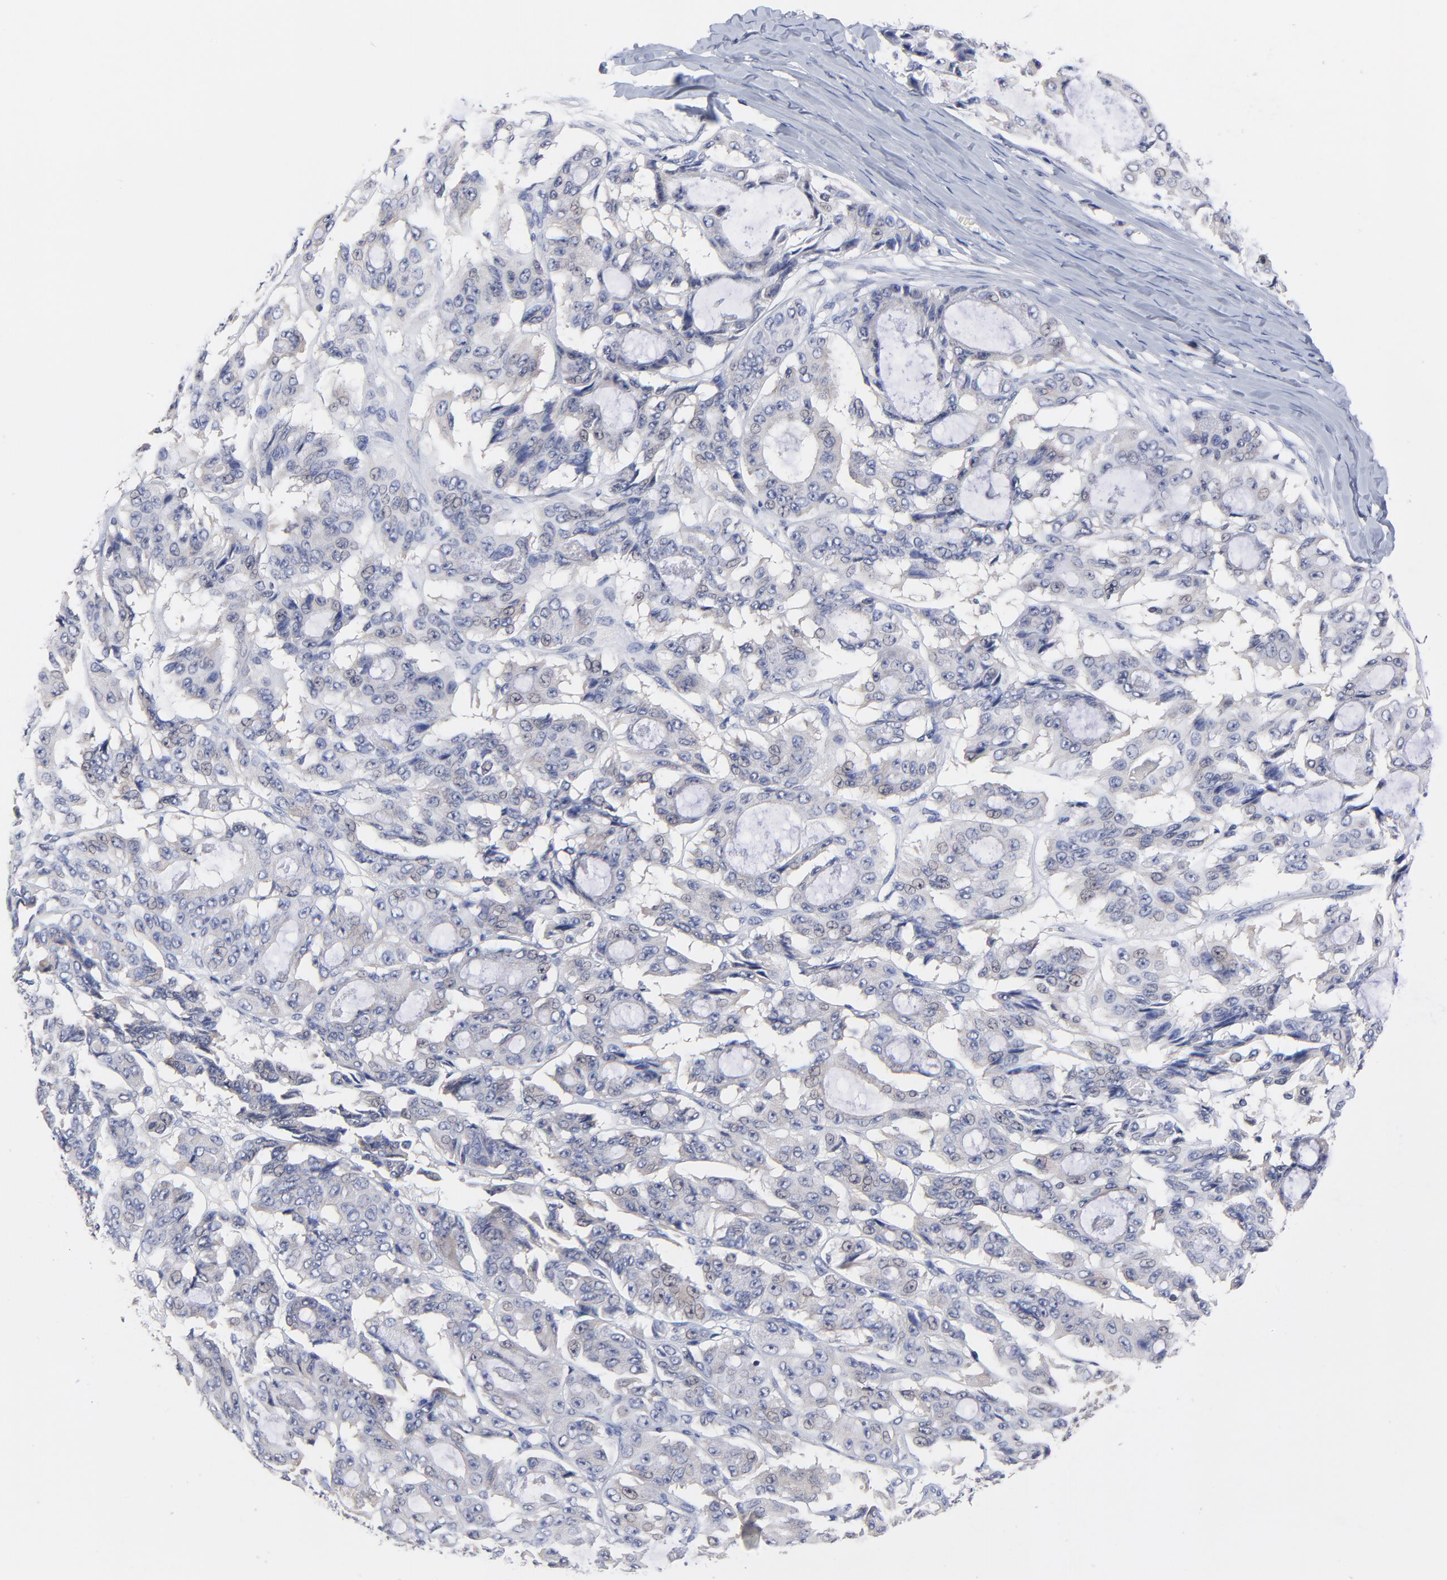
{"staining": {"intensity": "negative", "quantity": "none", "location": "none"}, "tissue": "ovarian cancer", "cell_type": "Tumor cells", "image_type": "cancer", "snomed": [{"axis": "morphology", "description": "Carcinoma, endometroid"}, {"axis": "topography", "description": "Ovary"}], "caption": "DAB immunohistochemical staining of ovarian cancer reveals no significant positivity in tumor cells.", "gene": "PCMT1", "patient": {"sex": "female", "age": 61}}